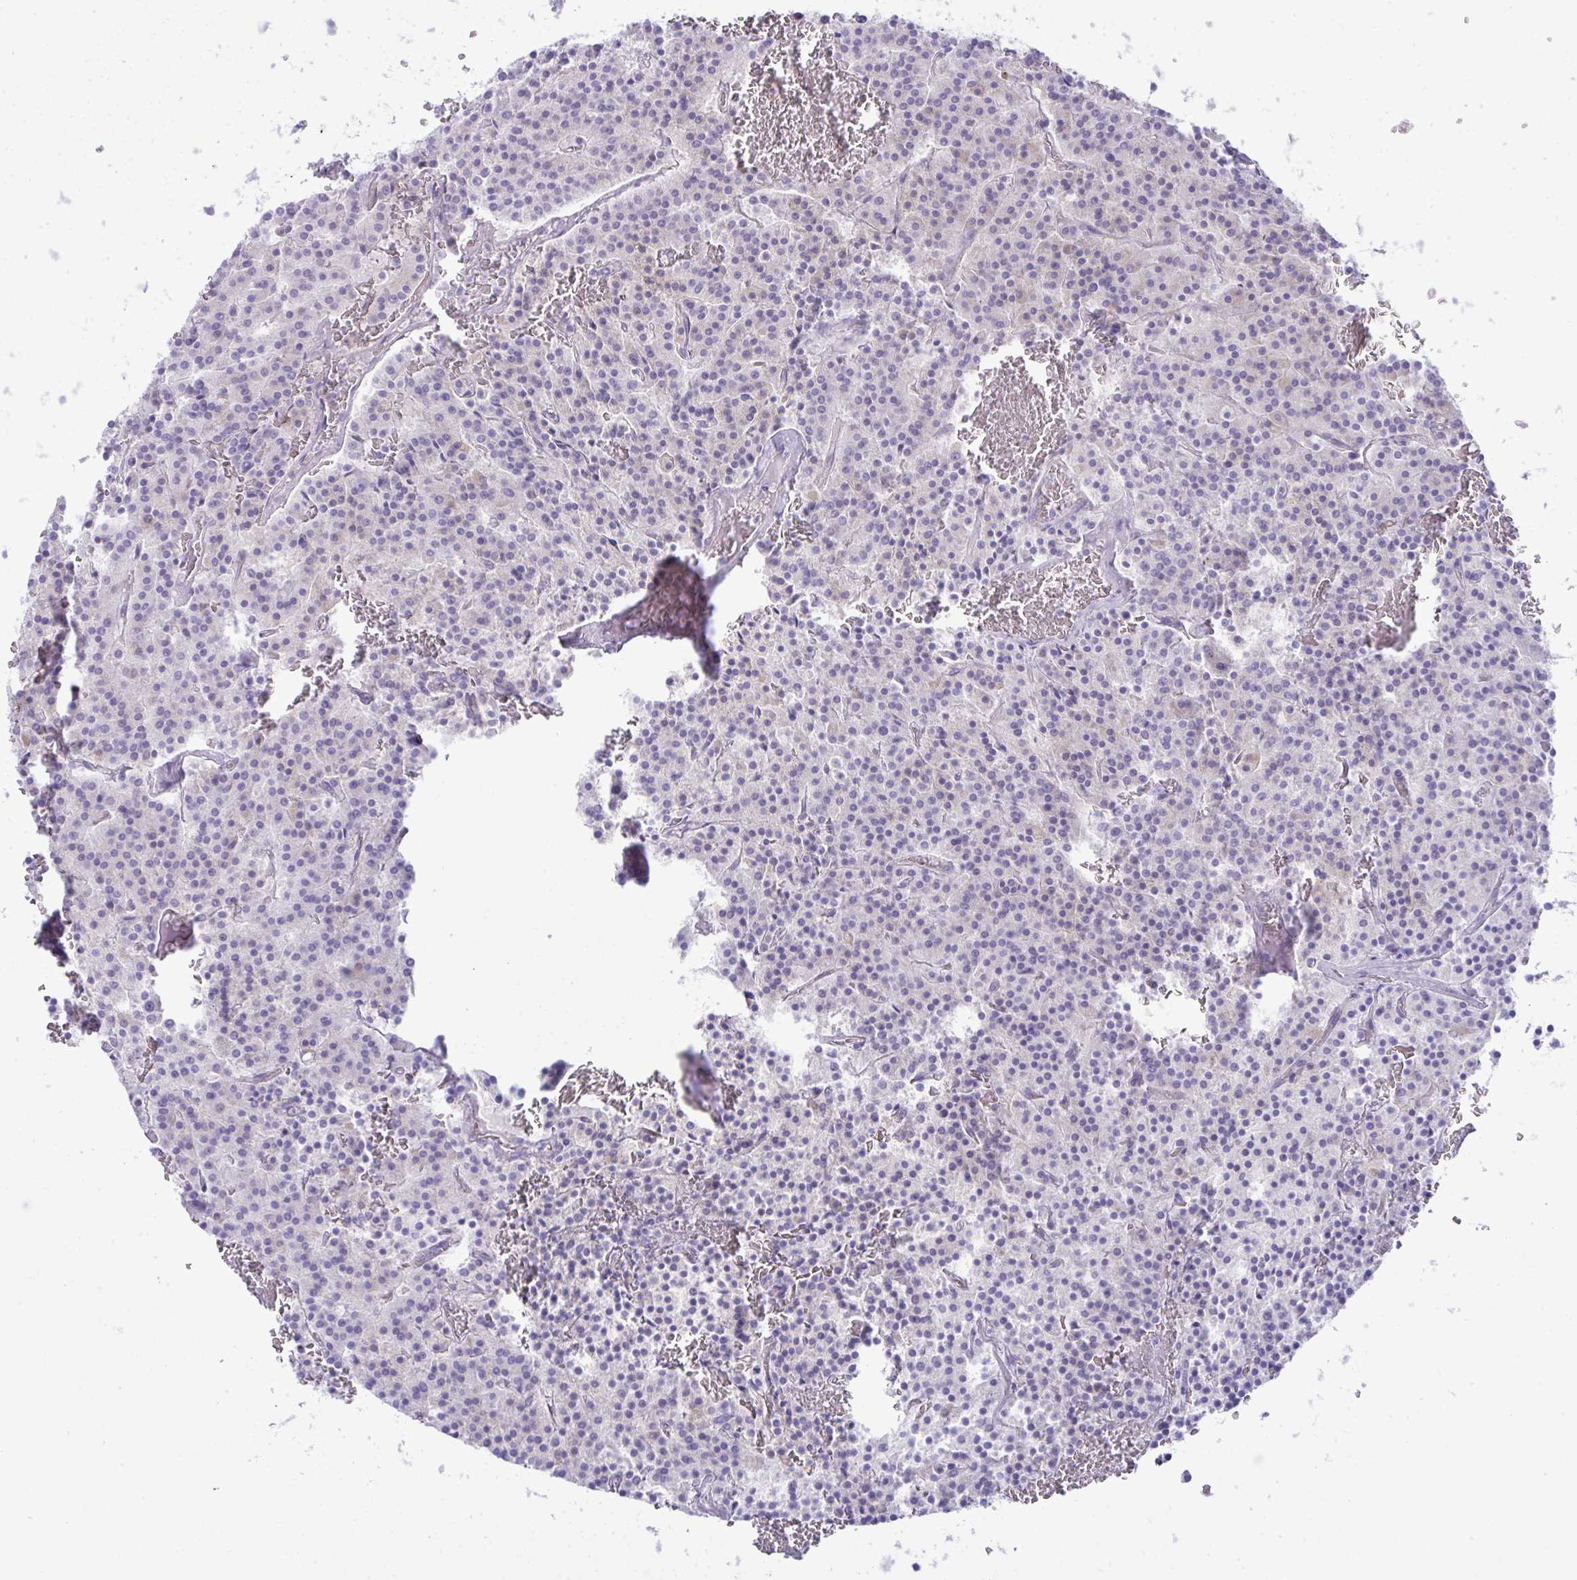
{"staining": {"intensity": "negative", "quantity": "none", "location": "none"}, "tissue": "carcinoid", "cell_type": "Tumor cells", "image_type": "cancer", "snomed": [{"axis": "morphology", "description": "Carcinoid, malignant, NOS"}, {"axis": "topography", "description": "Lung"}], "caption": "Immunohistochemistry (IHC) image of neoplastic tissue: human carcinoid stained with DAB (3,3'-diaminobenzidine) reveals no significant protein expression in tumor cells.", "gene": "PLA2G12B", "patient": {"sex": "male", "age": 70}}